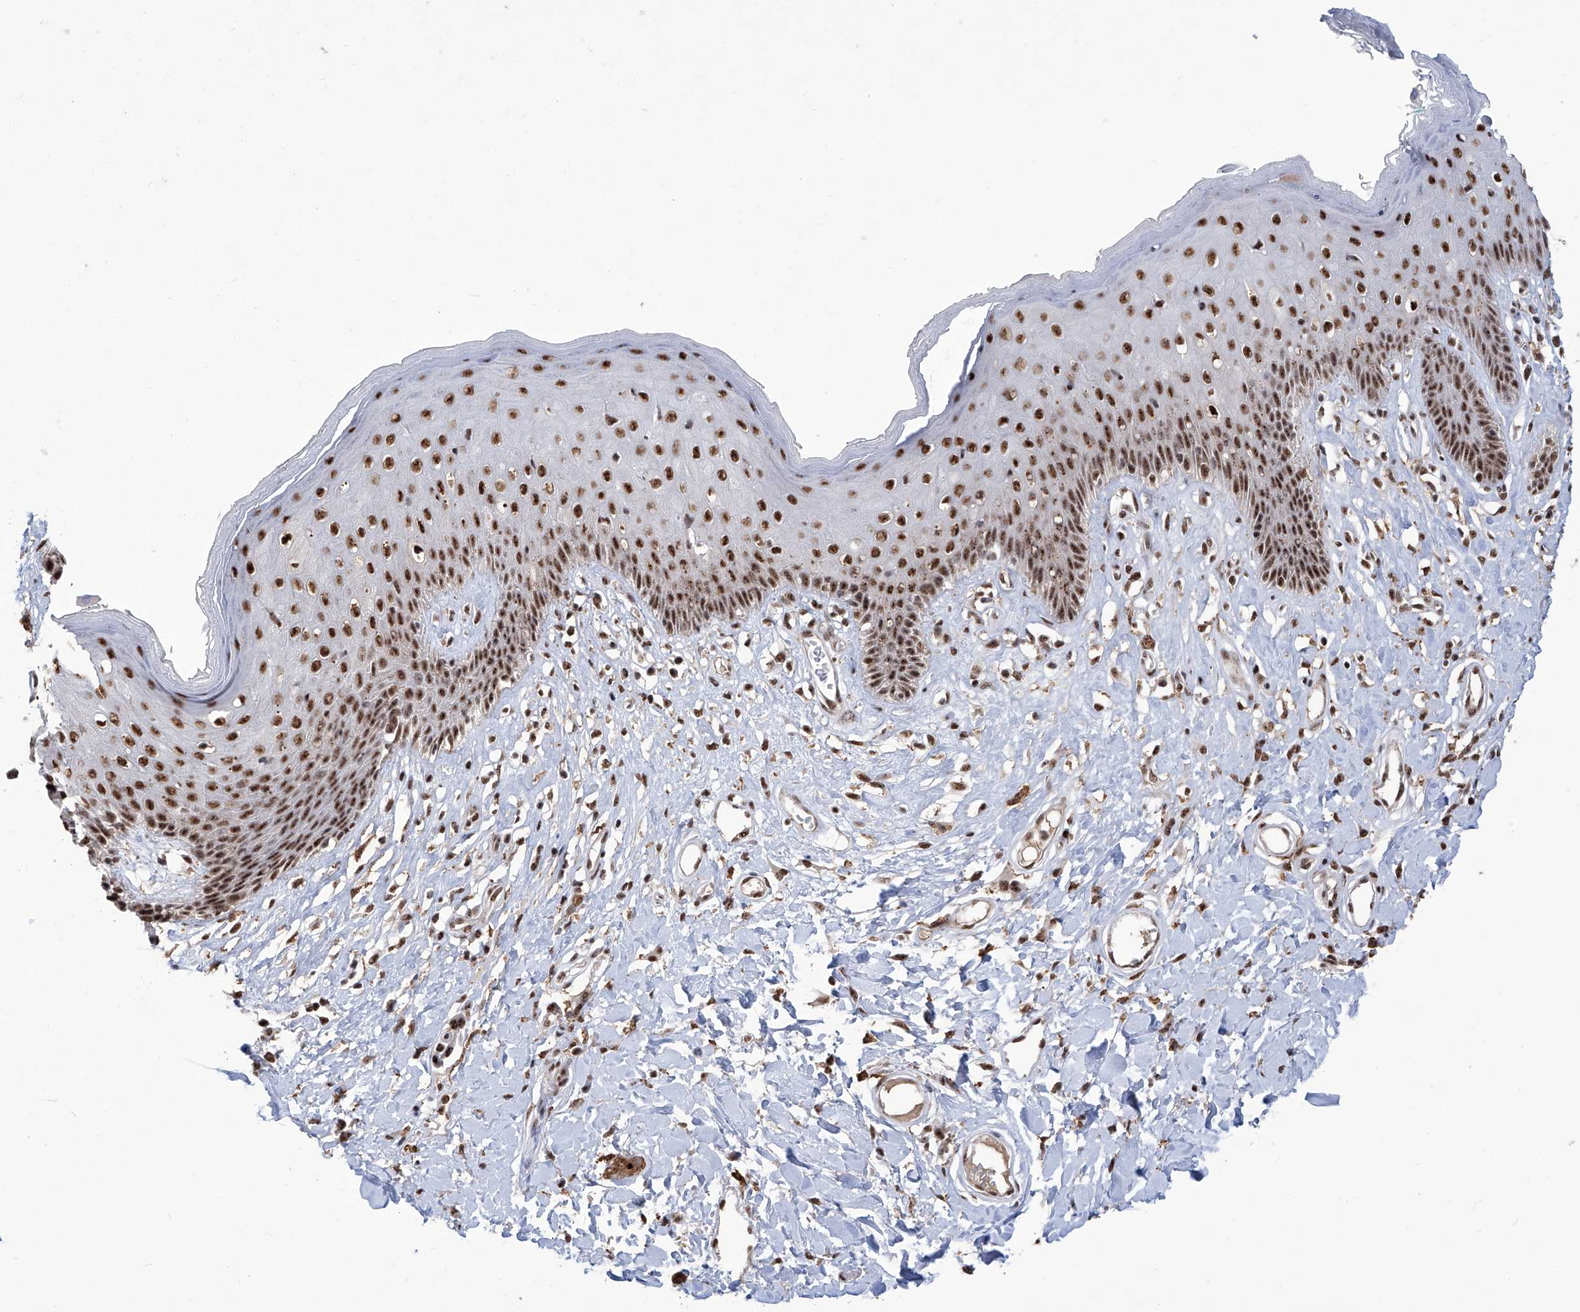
{"staining": {"intensity": "strong", "quantity": ">75%", "location": "nuclear"}, "tissue": "skin", "cell_type": "Epidermal cells", "image_type": "normal", "snomed": [{"axis": "morphology", "description": "Normal tissue, NOS"}, {"axis": "morphology", "description": "Squamous cell carcinoma, NOS"}, {"axis": "topography", "description": "Vulva"}], "caption": "Unremarkable skin reveals strong nuclear expression in approximately >75% of epidermal cells, visualized by immunohistochemistry.", "gene": "FBXL4", "patient": {"sex": "female", "age": 85}}